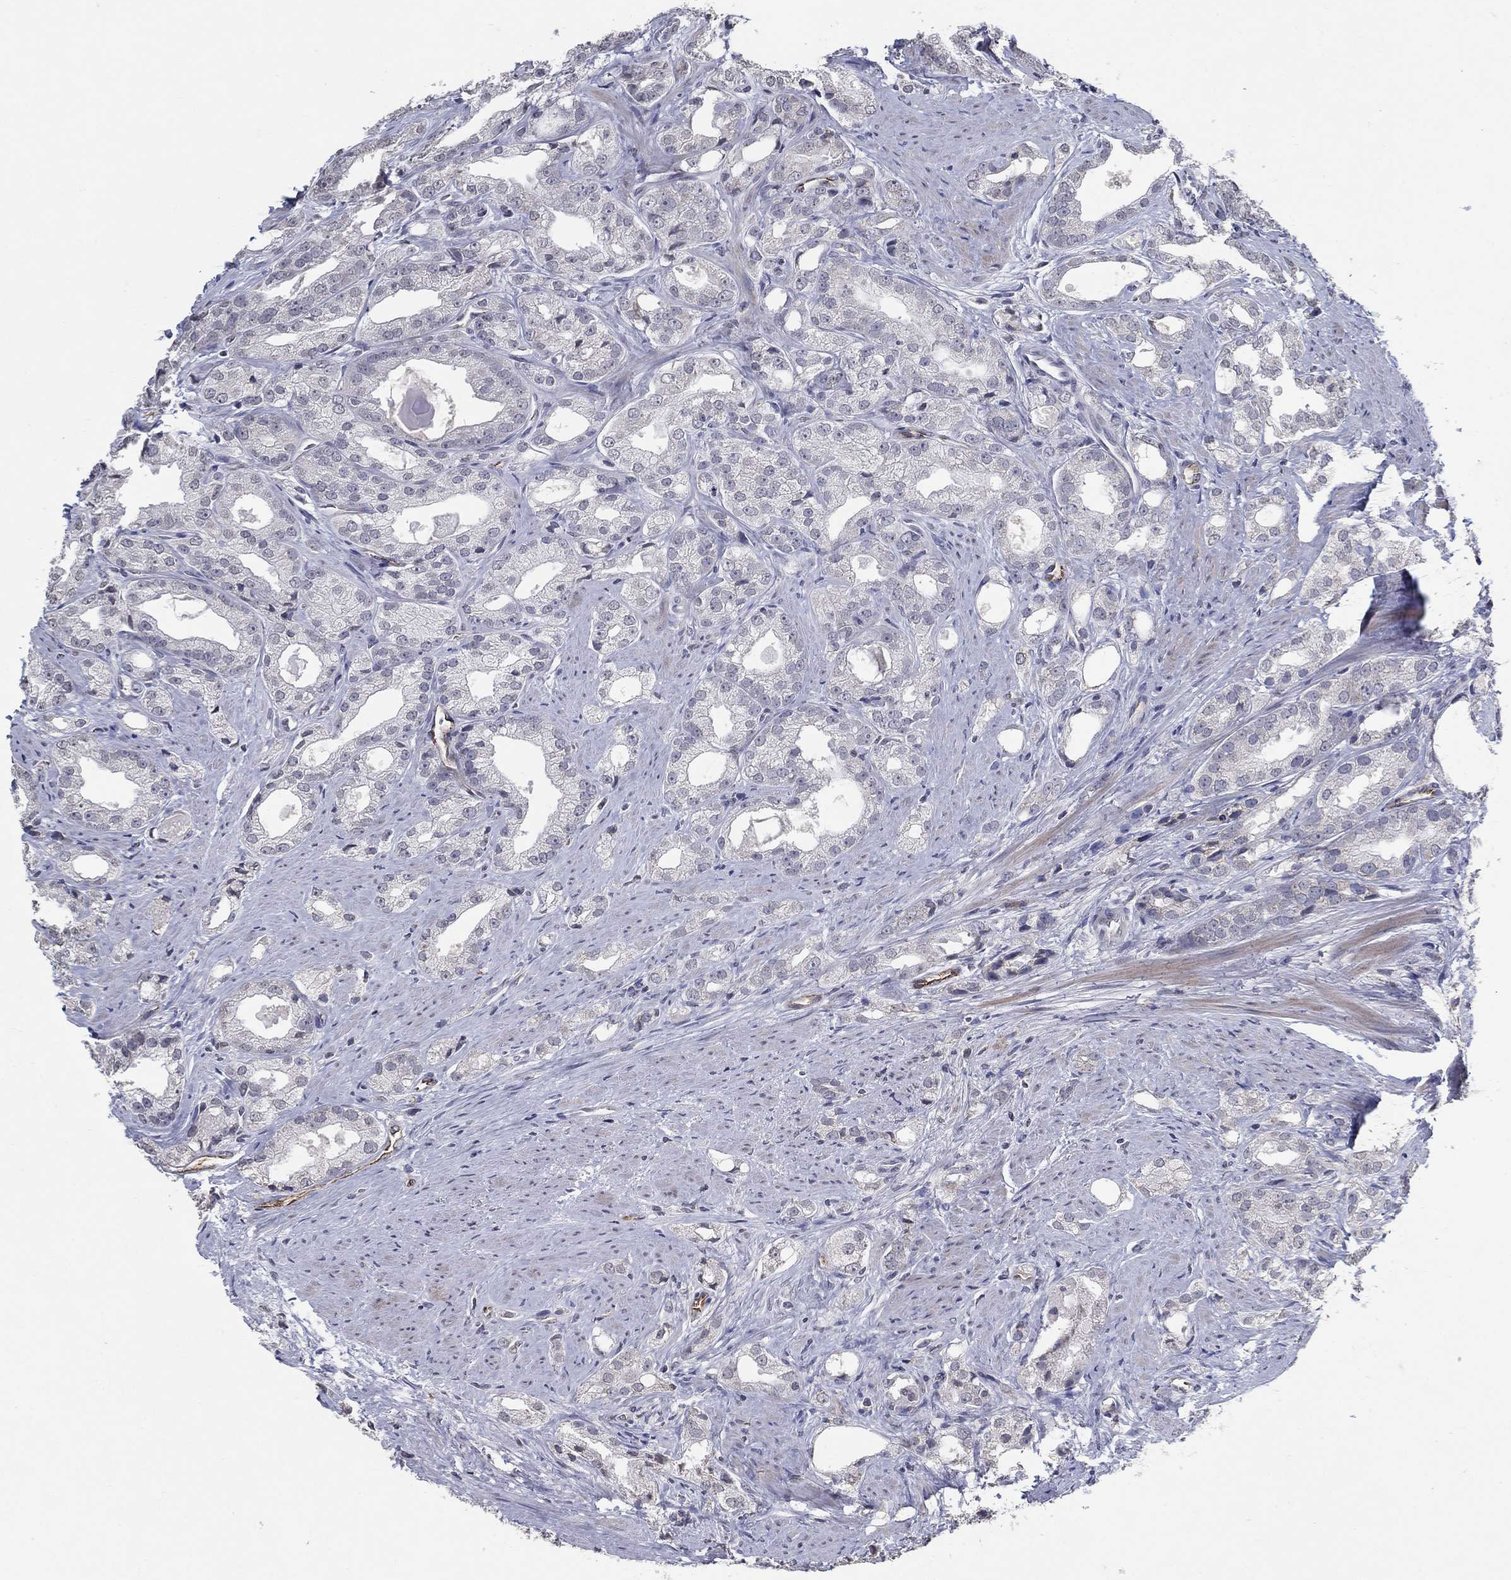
{"staining": {"intensity": "negative", "quantity": "none", "location": "none"}, "tissue": "prostate cancer", "cell_type": "Tumor cells", "image_type": "cancer", "snomed": [{"axis": "morphology", "description": "Adenocarcinoma, NOS"}, {"axis": "morphology", "description": "Adenocarcinoma, High grade"}, {"axis": "topography", "description": "Prostate"}], "caption": "Immunohistochemical staining of human prostate cancer reveals no significant expression in tumor cells. Nuclei are stained in blue.", "gene": "TINAG", "patient": {"sex": "male", "age": 70}}